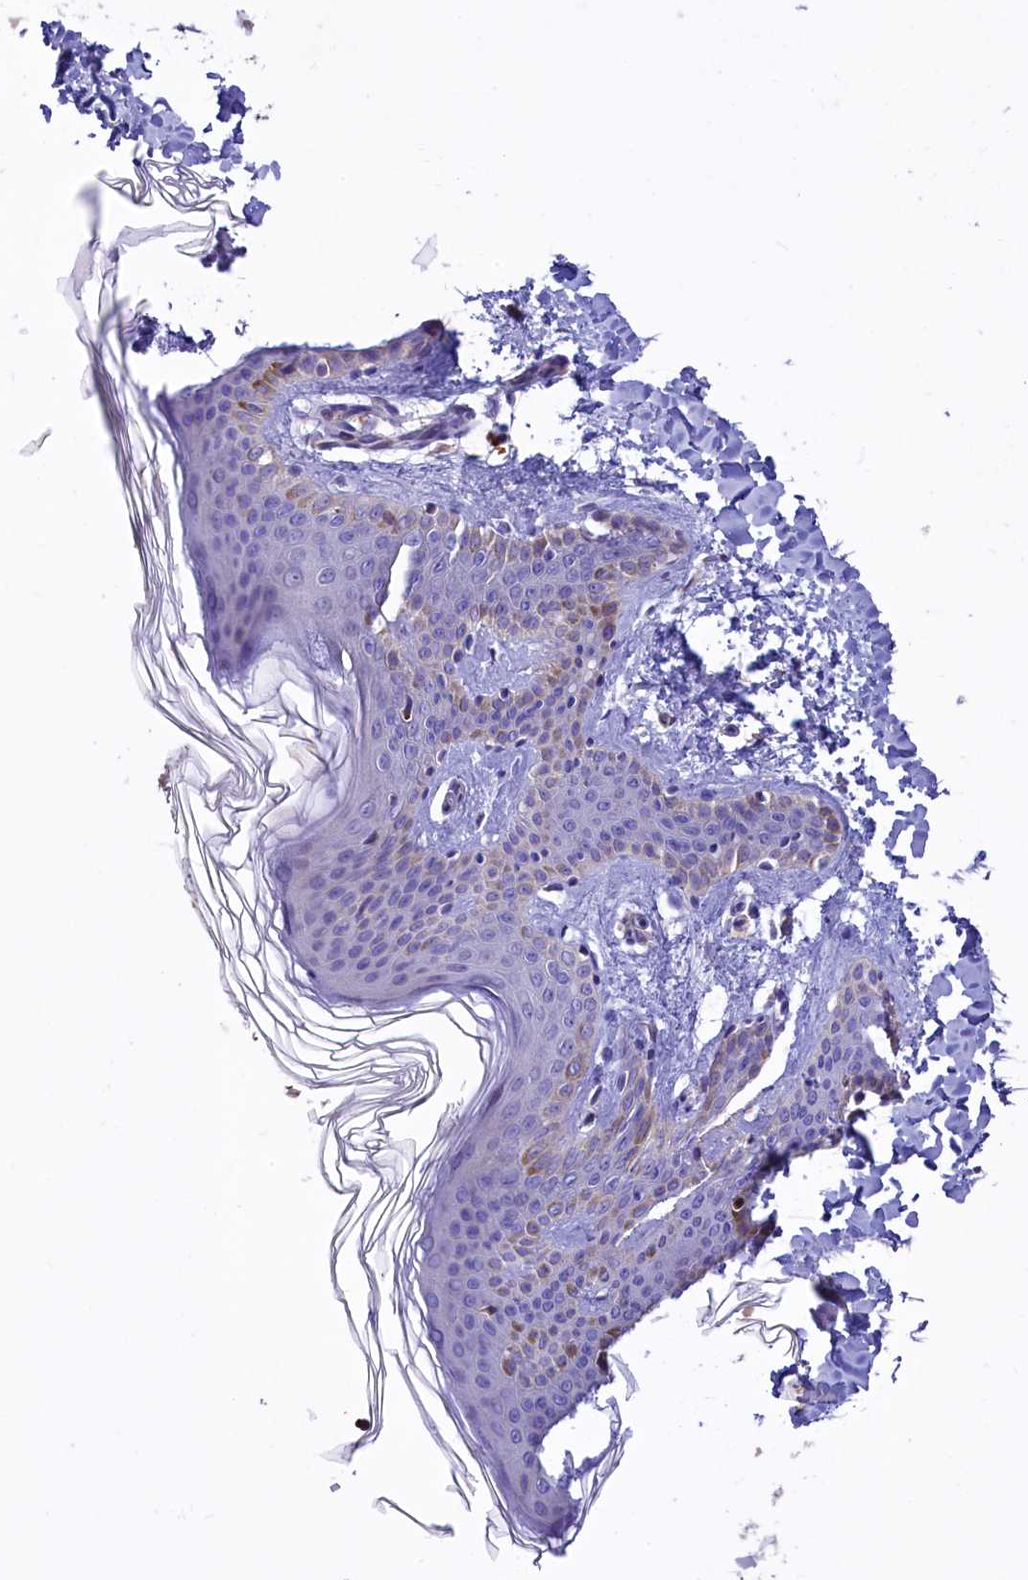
{"staining": {"intensity": "weak", "quantity": "25%-75%", "location": "cytoplasmic/membranous"}, "tissue": "skin", "cell_type": "Fibroblasts", "image_type": "normal", "snomed": [{"axis": "morphology", "description": "Normal tissue, NOS"}, {"axis": "morphology", "description": "Neoplasm, benign, NOS"}, {"axis": "topography", "description": "Skin"}, {"axis": "topography", "description": "Soft tissue"}], "caption": "A low amount of weak cytoplasmic/membranous positivity is seen in approximately 25%-75% of fibroblasts in benign skin. The protein is stained brown, and the nuclei are stained in blue (DAB (3,3'-diaminobenzidine) IHC with brightfield microscopy, high magnification).", "gene": "HPS6", "patient": {"sex": "male", "age": 26}}